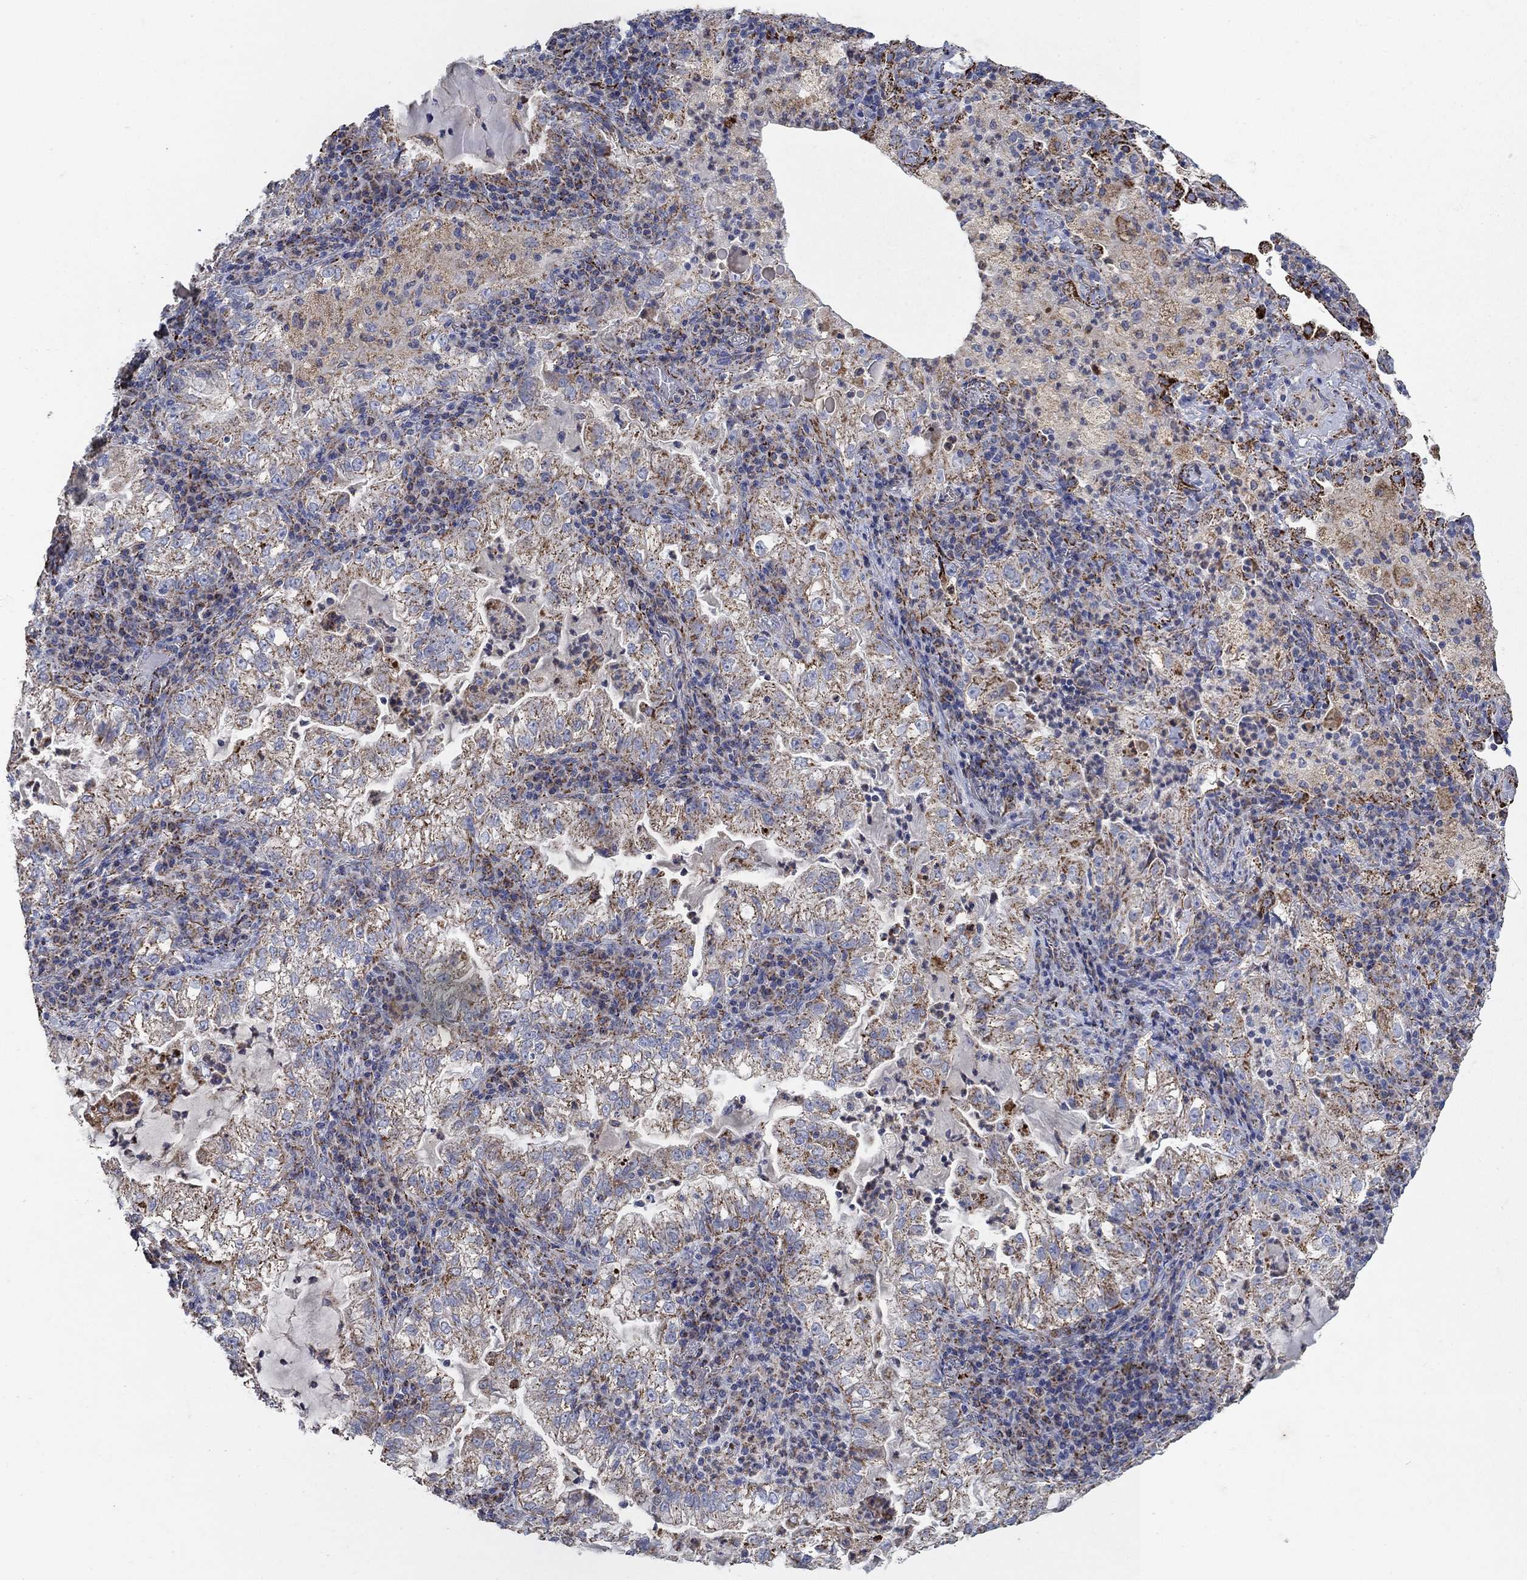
{"staining": {"intensity": "moderate", "quantity": "25%-75%", "location": "cytoplasmic/membranous"}, "tissue": "lung cancer", "cell_type": "Tumor cells", "image_type": "cancer", "snomed": [{"axis": "morphology", "description": "Adenocarcinoma, NOS"}, {"axis": "topography", "description": "Lung"}], "caption": "Immunohistochemistry staining of adenocarcinoma (lung), which reveals medium levels of moderate cytoplasmic/membranous staining in about 25%-75% of tumor cells indicating moderate cytoplasmic/membranous protein positivity. The staining was performed using DAB (brown) for protein detection and nuclei were counterstained in hematoxylin (blue).", "gene": "PNPLA2", "patient": {"sex": "female", "age": 73}}